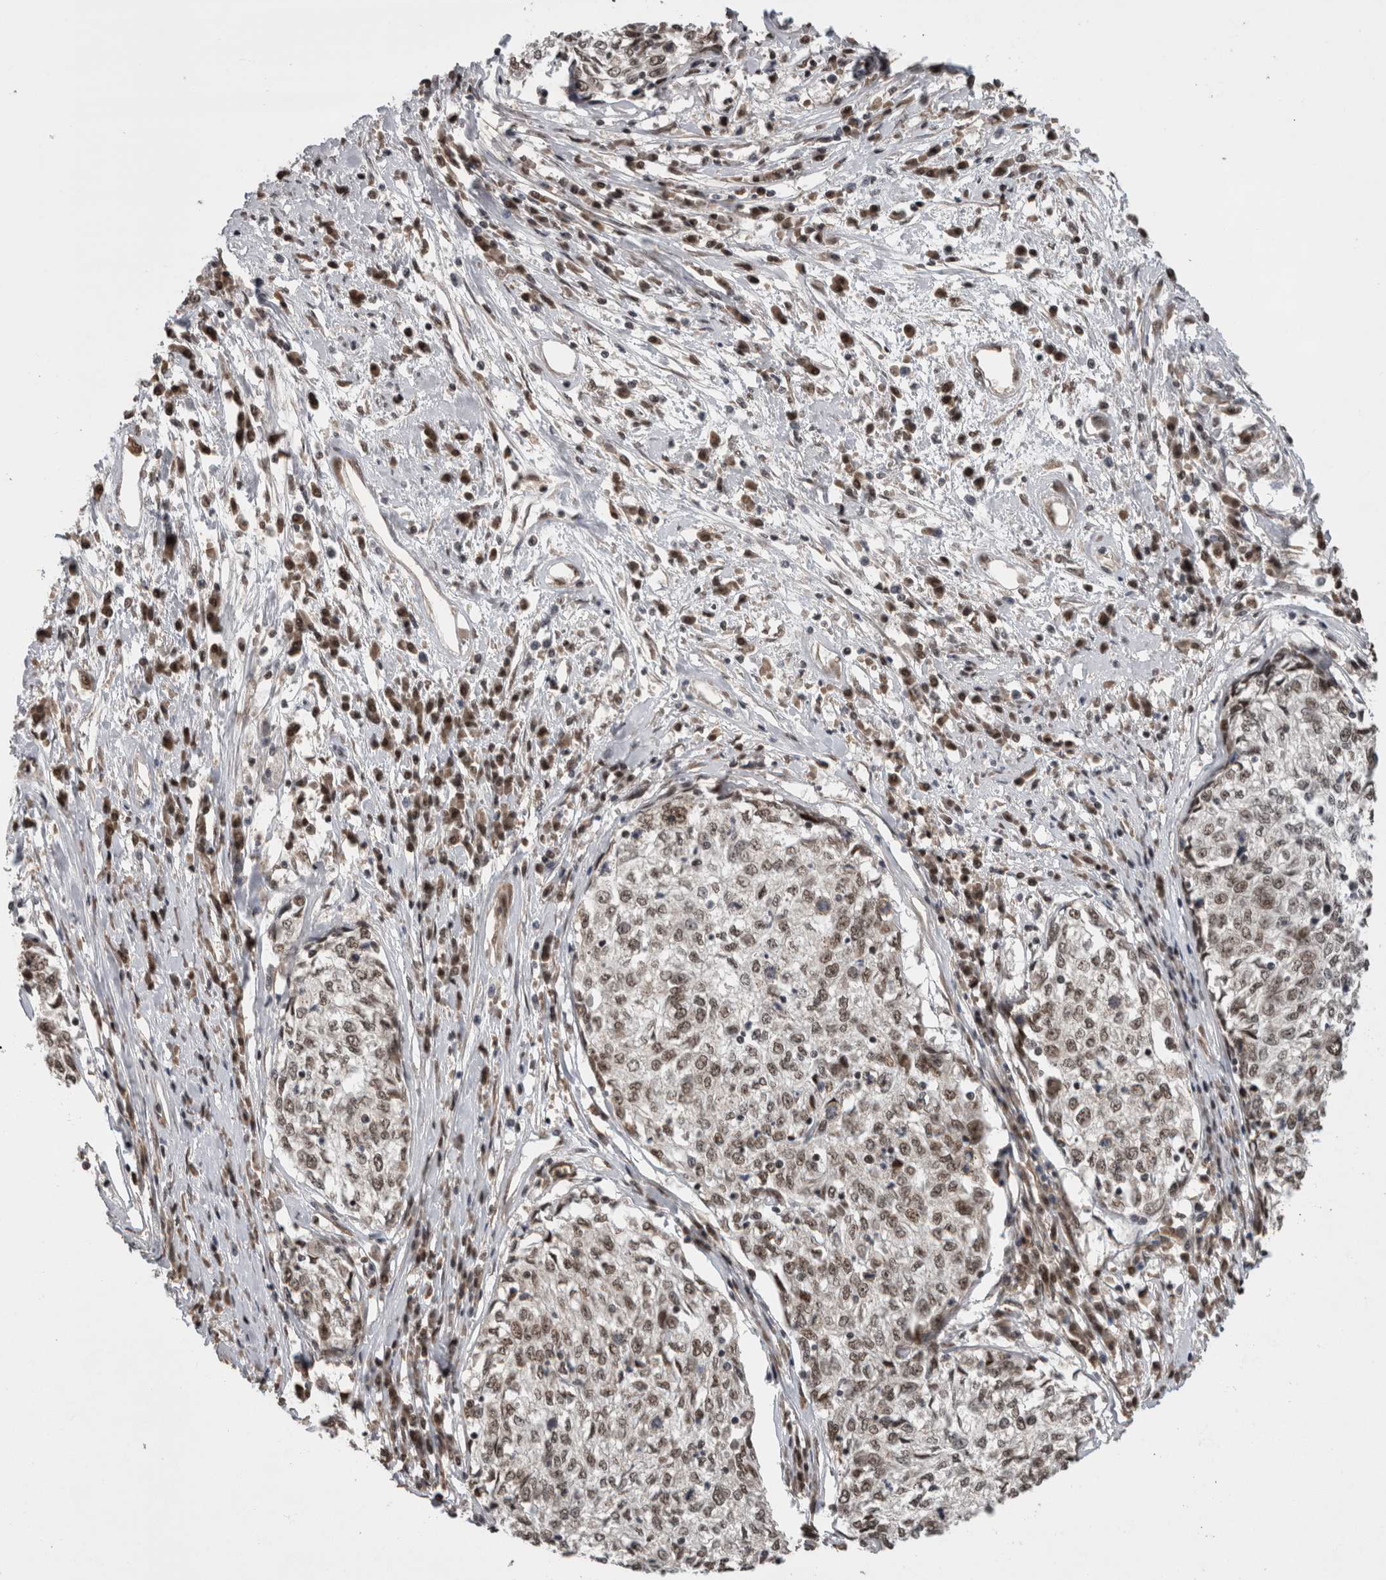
{"staining": {"intensity": "weak", "quantity": "25%-75%", "location": "nuclear"}, "tissue": "cervical cancer", "cell_type": "Tumor cells", "image_type": "cancer", "snomed": [{"axis": "morphology", "description": "Squamous cell carcinoma, NOS"}, {"axis": "topography", "description": "Cervix"}], "caption": "Protein expression analysis of human cervical squamous cell carcinoma reveals weak nuclear positivity in approximately 25%-75% of tumor cells.", "gene": "CPSF2", "patient": {"sex": "female", "age": 57}}